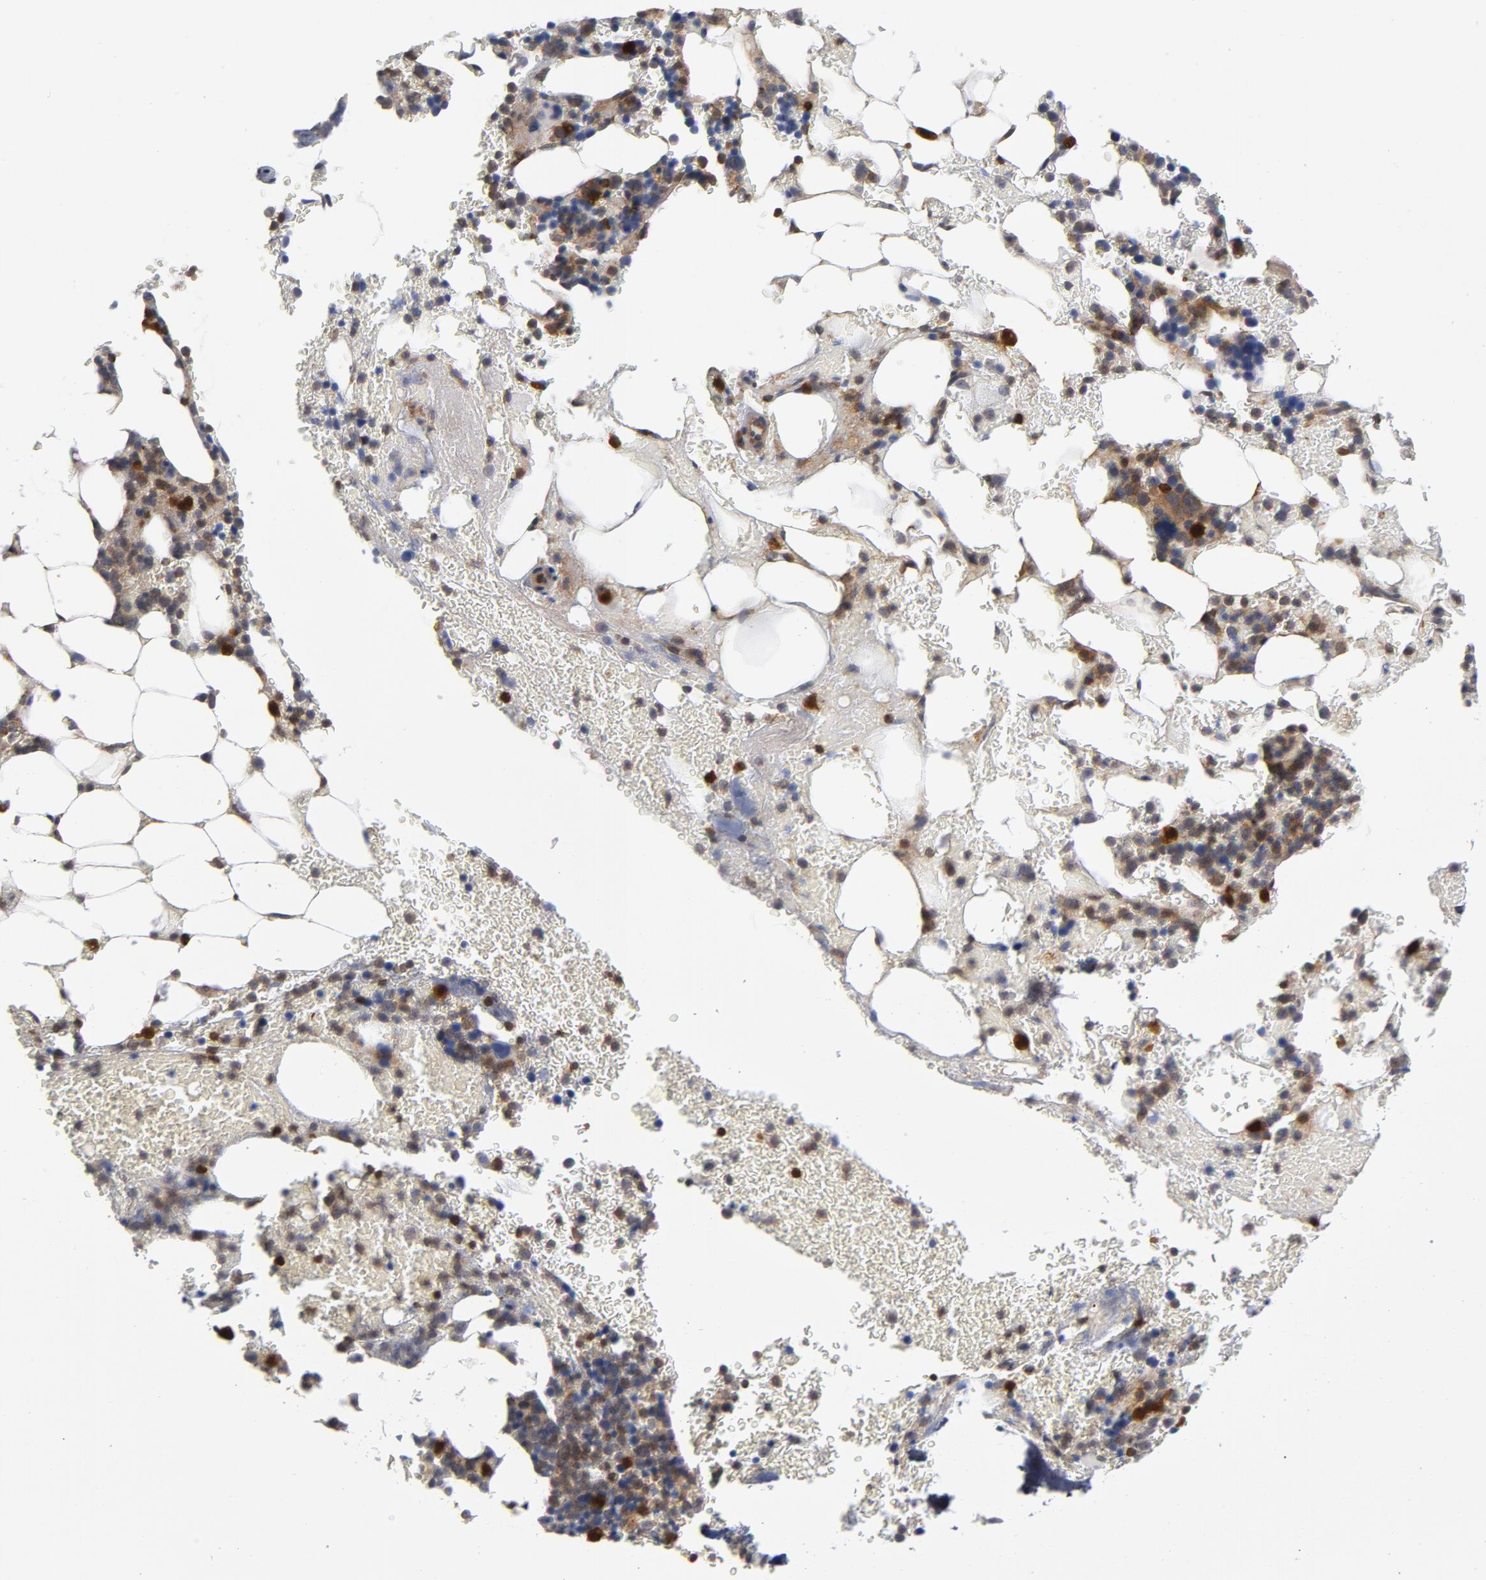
{"staining": {"intensity": "strong", "quantity": "25%-75%", "location": "cytoplasmic/membranous"}, "tissue": "bone marrow", "cell_type": "Hematopoietic cells", "image_type": "normal", "snomed": [{"axis": "morphology", "description": "Normal tissue, NOS"}, {"axis": "topography", "description": "Bone marrow"}], "caption": "Hematopoietic cells demonstrate high levels of strong cytoplasmic/membranous positivity in about 25%-75% of cells in normal bone marrow. Nuclei are stained in blue.", "gene": "TRADD", "patient": {"sex": "female", "age": 73}}